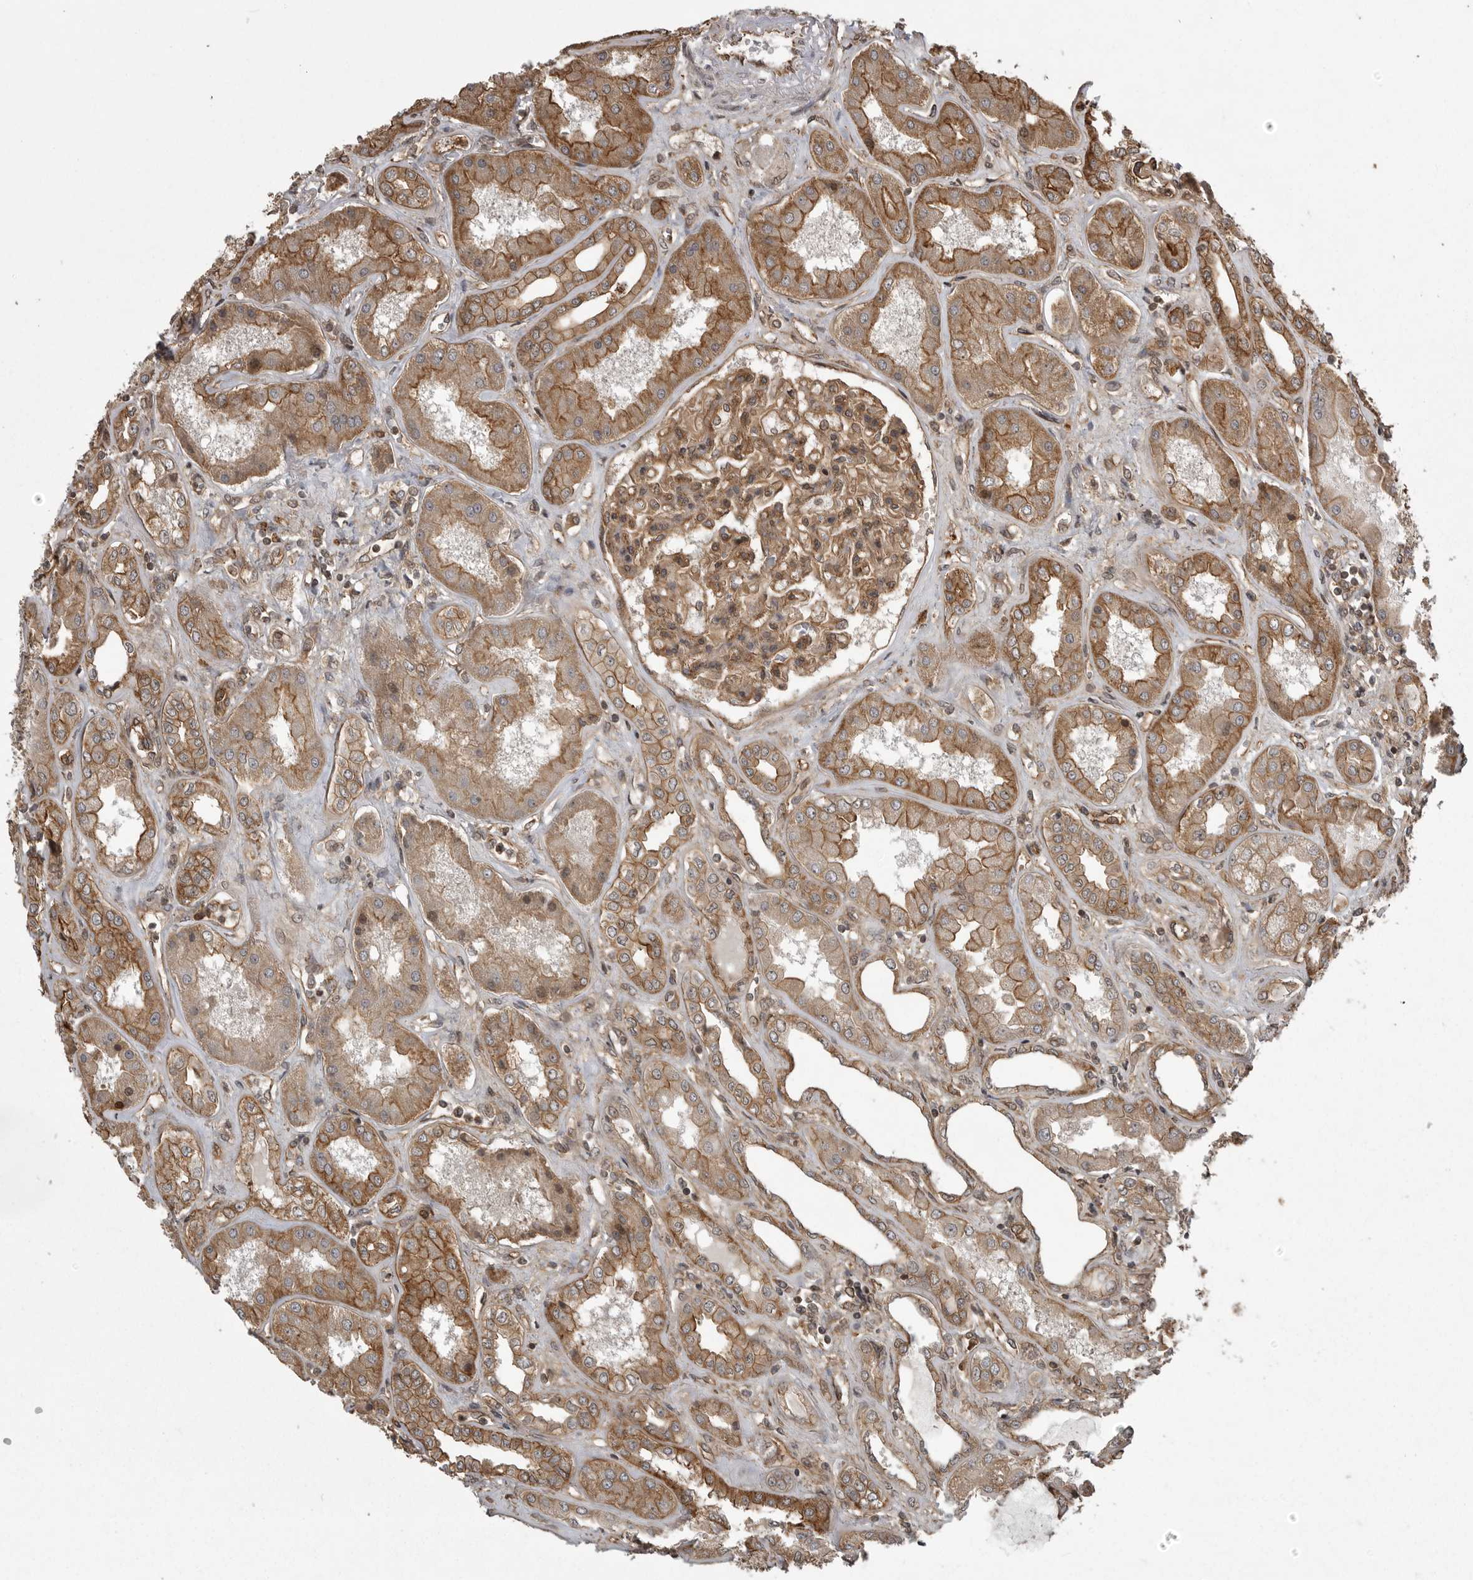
{"staining": {"intensity": "moderate", "quantity": ">75%", "location": "cytoplasmic/membranous,nuclear"}, "tissue": "kidney", "cell_type": "Cells in glomeruli", "image_type": "normal", "snomed": [{"axis": "morphology", "description": "Normal tissue, NOS"}, {"axis": "topography", "description": "Kidney"}], "caption": "A histopathology image showing moderate cytoplasmic/membranous,nuclear expression in about >75% of cells in glomeruli in normal kidney, as visualized by brown immunohistochemical staining.", "gene": "DNAJC8", "patient": {"sex": "female", "age": 56}}